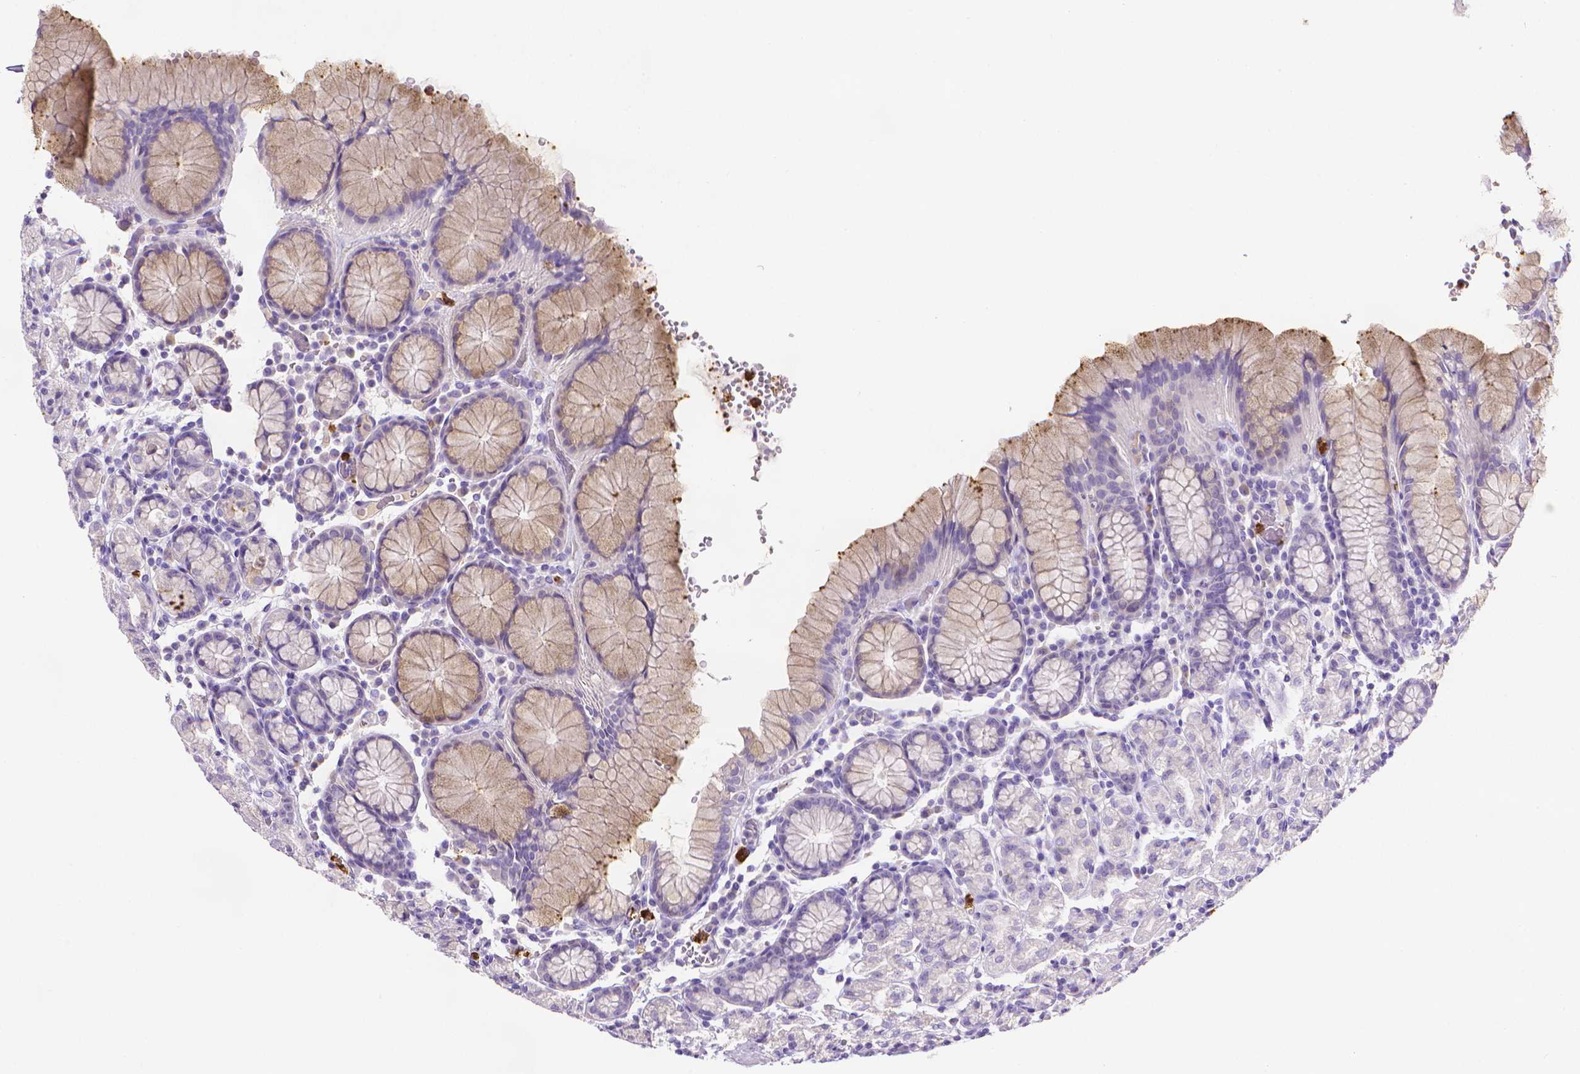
{"staining": {"intensity": "negative", "quantity": "none", "location": "none"}, "tissue": "stomach", "cell_type": "Glandular cells", "image_type": "normal", "snomed": [{"axis": "morphology", "description": "Normal tissue, NOS"}, {"axis": "topography", "description": "Stomach, upper"}, {"axis": "topography", "description": "Stomach"}], "caption": "DAB immunohistochemical staining of benign stomach reveals no significant expression in glandular cells. (Immunohistochemistry, brightfield microscopy, high magnification).", "gene": "MMP9", "patient": {"sex": "male", "age": 62}}